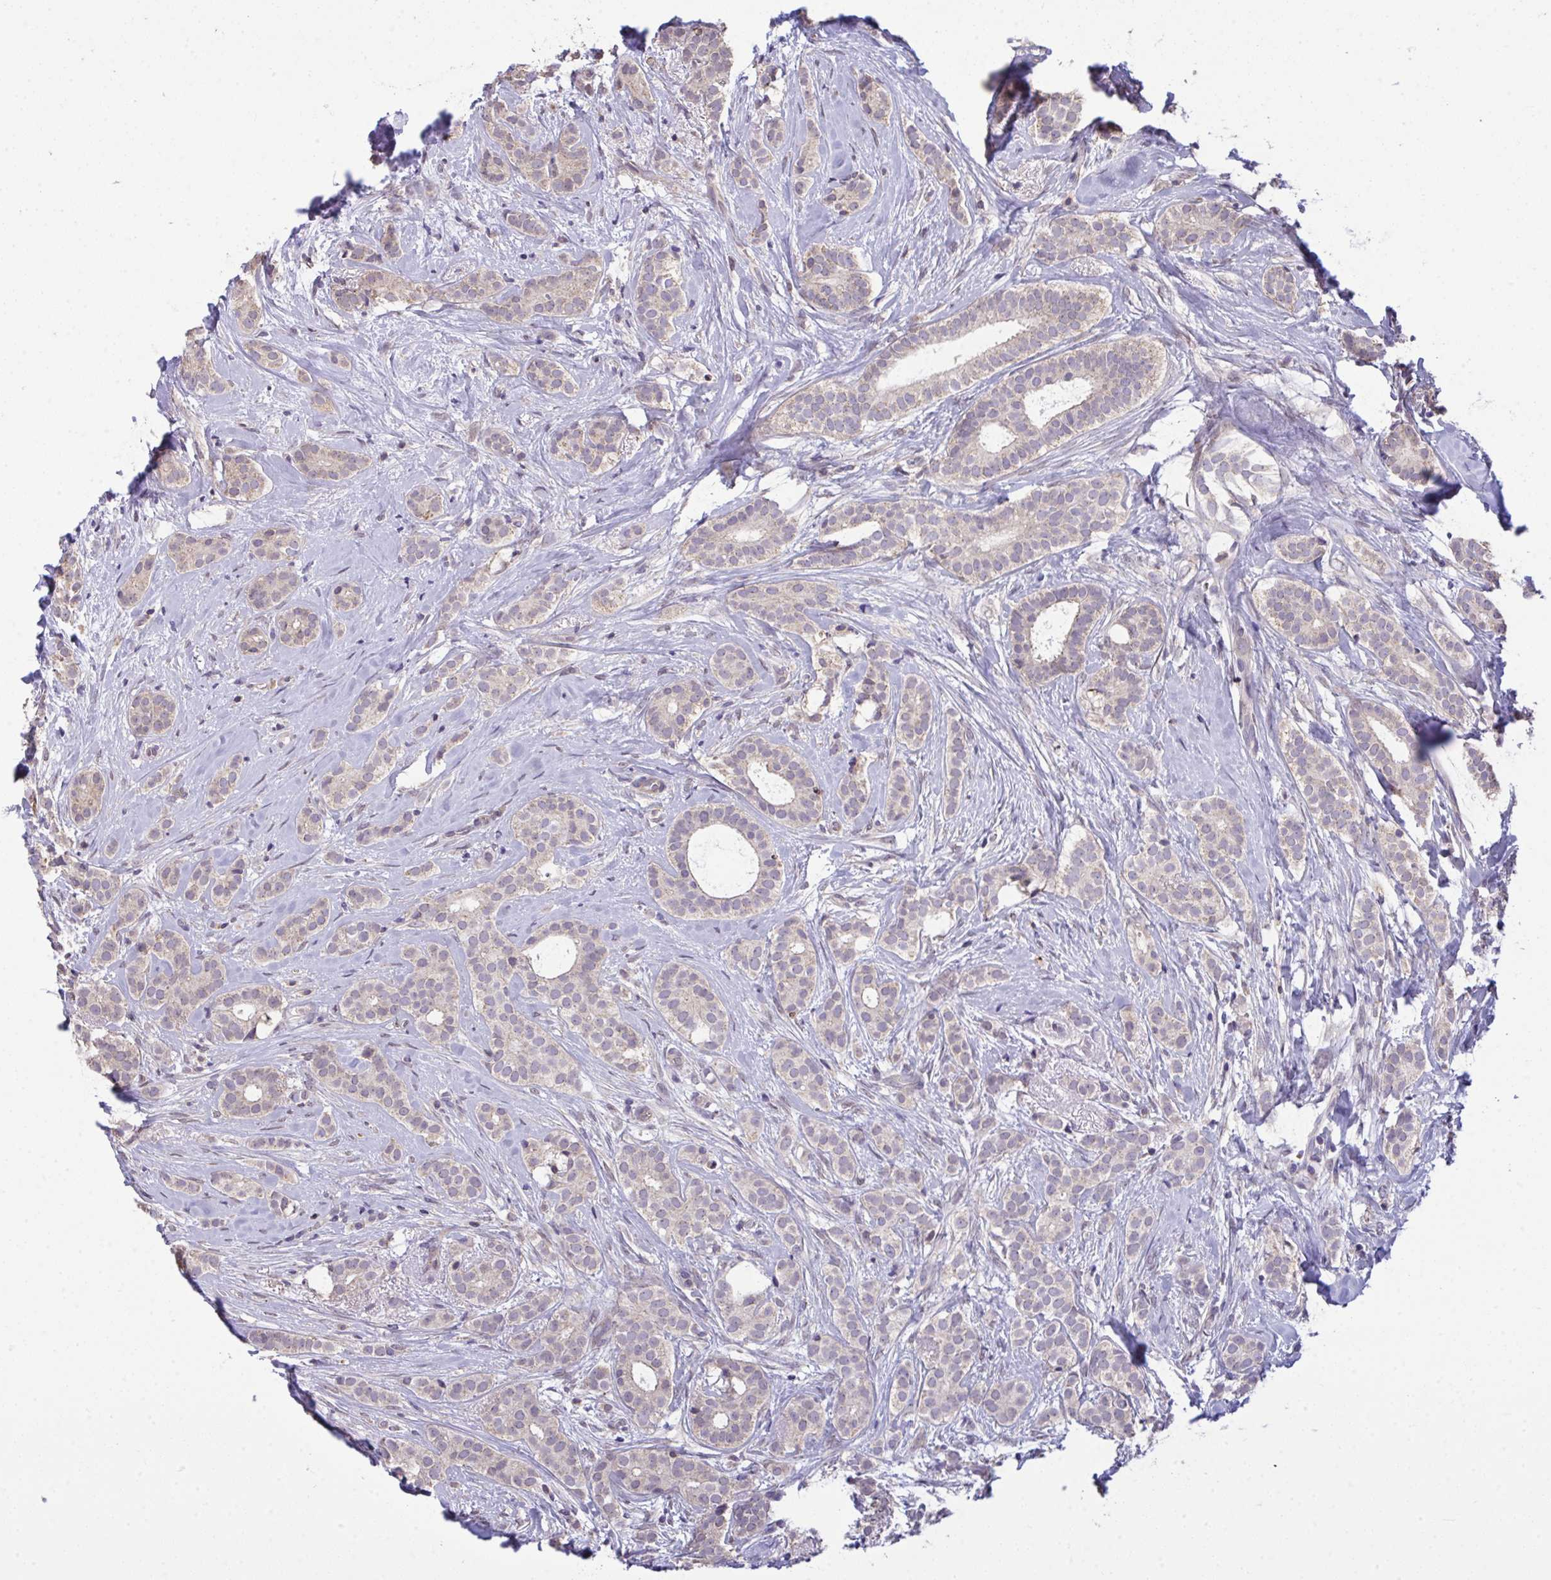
{"staining": {"intensity": "negative", "quantity": "none", "location": "none"}, "tissue": "breast cancer", "cell_type": "Tumor cells", "image_type": "cancer", "snomed": [{"axis": "morphology", "description": "Duct carcinoma"}, {"axis": "topography", "description": "Breast"}], "caption": "DAB immunohistochemical staining of human breast cancer (invasive ductal carcinoma) demonstrates no significant expression in tumor cells.", "gene": "PPM1H", "patient": {"sex": "female", "age": 65}}